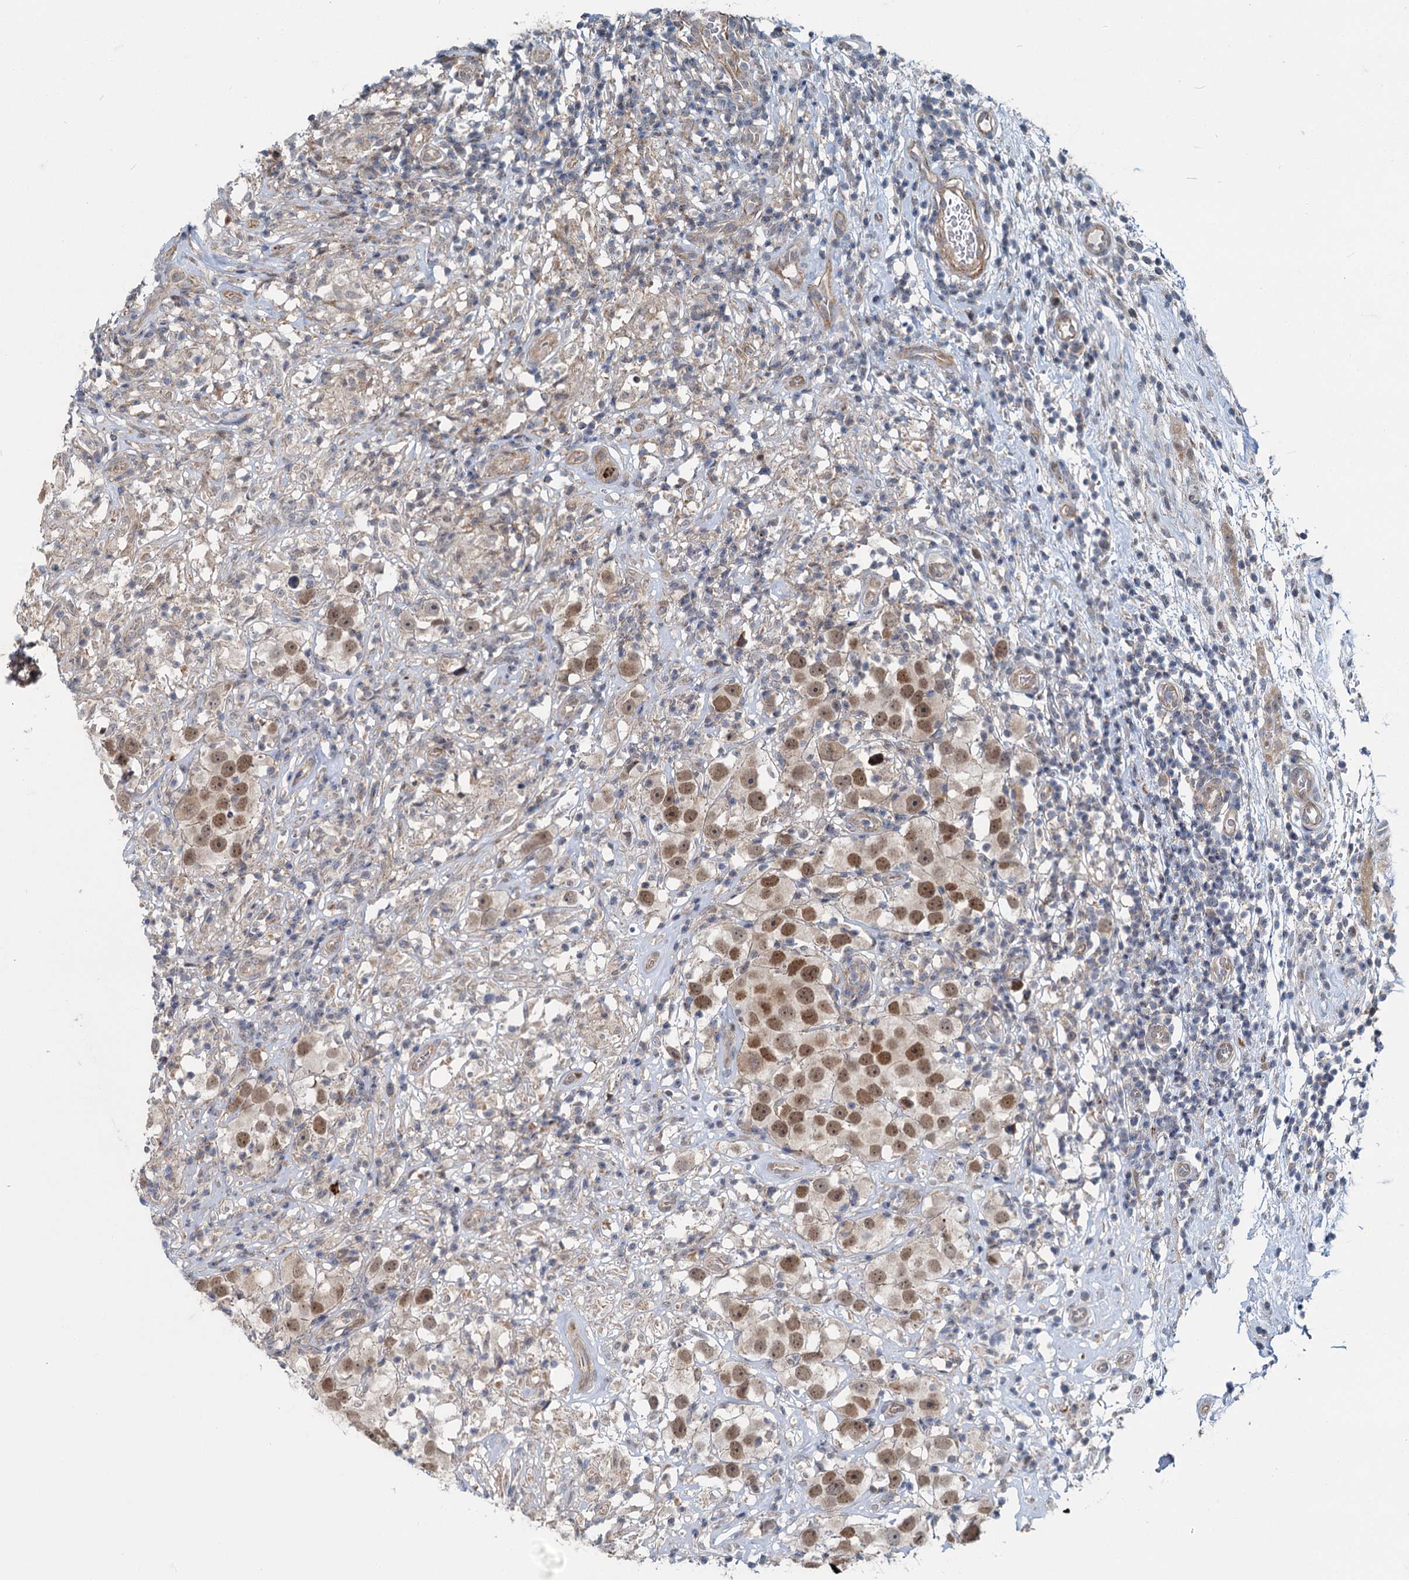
{"staining": {"intensity": "moderate", "quantity": ">75%", "location": "nuclear"}, "tissue": "testis cancer", "cell_type": "Tumor cells", "image_type": "cancer", "snomed": [{"axis": "morphology", "description": "Seminoma, NOS"}, {"axis": "topography", "description": "Testis"}], "caption": "Immunohistochemical staining of human testis seminoma demonstrates moderate nuclear protein staining in about >75% of tumor cells.", "gene": "ADCY2", "patient": {"sex": "male", "age": 49}}